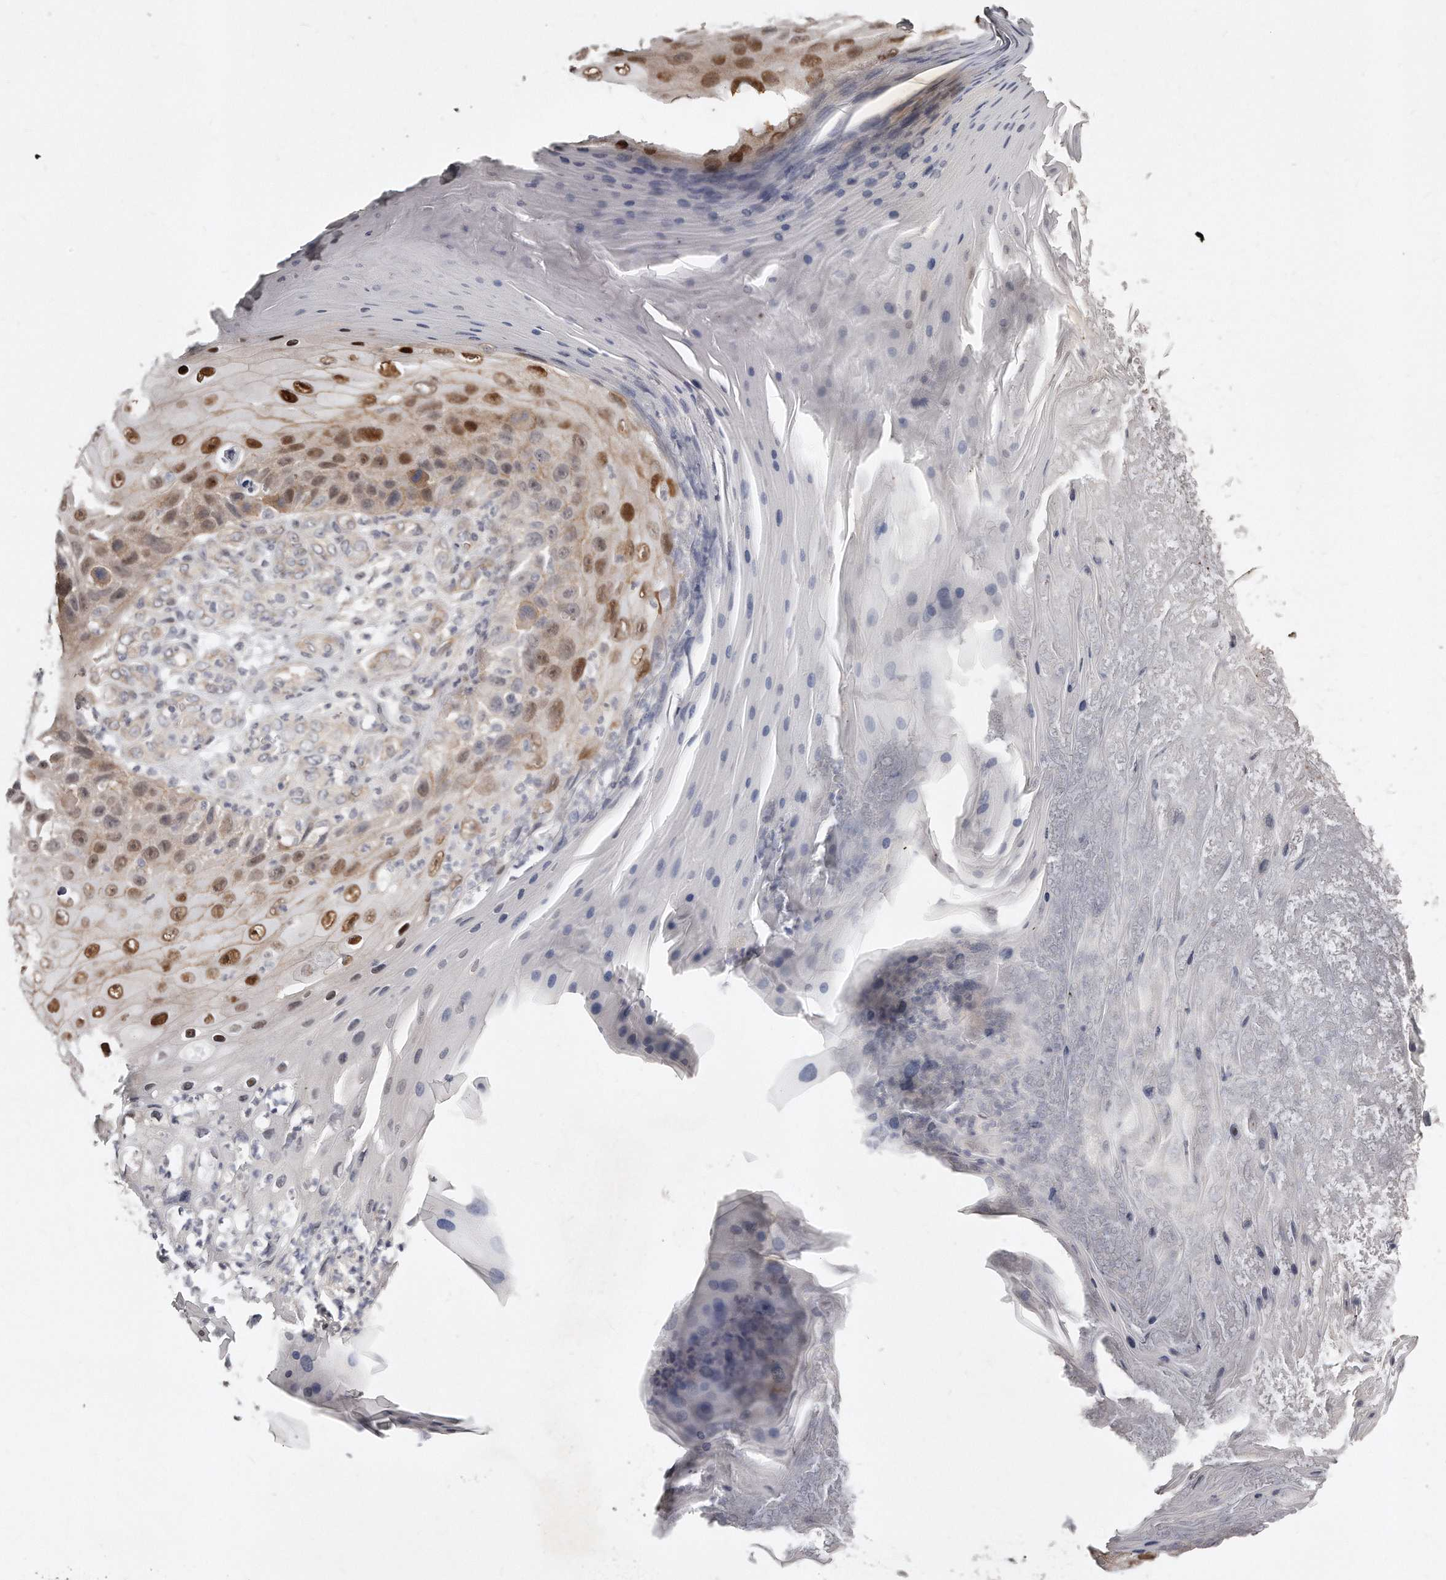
{"staining": {"intensity": "strong", "quantity": "25%-75%", "location": "nuclear"}, "tissue": "skin cancer", "cell_type": "Tumor cells", "image_type": "cancer", "snomed": [{"axis": "morphology", "description": "Squamous cell carcinoma, NOS"}, {"axis": "topography", "description": "Skin"}], "caption": "Immunohistochemical staining of skin cancer (squamous cell carcinoma) exhibits high levels of strong nuclear protein staining in approximately 25%-75% of tumor cells.", "gene": "CASZ1", "patient": {"sex": "female", "age": 88}}